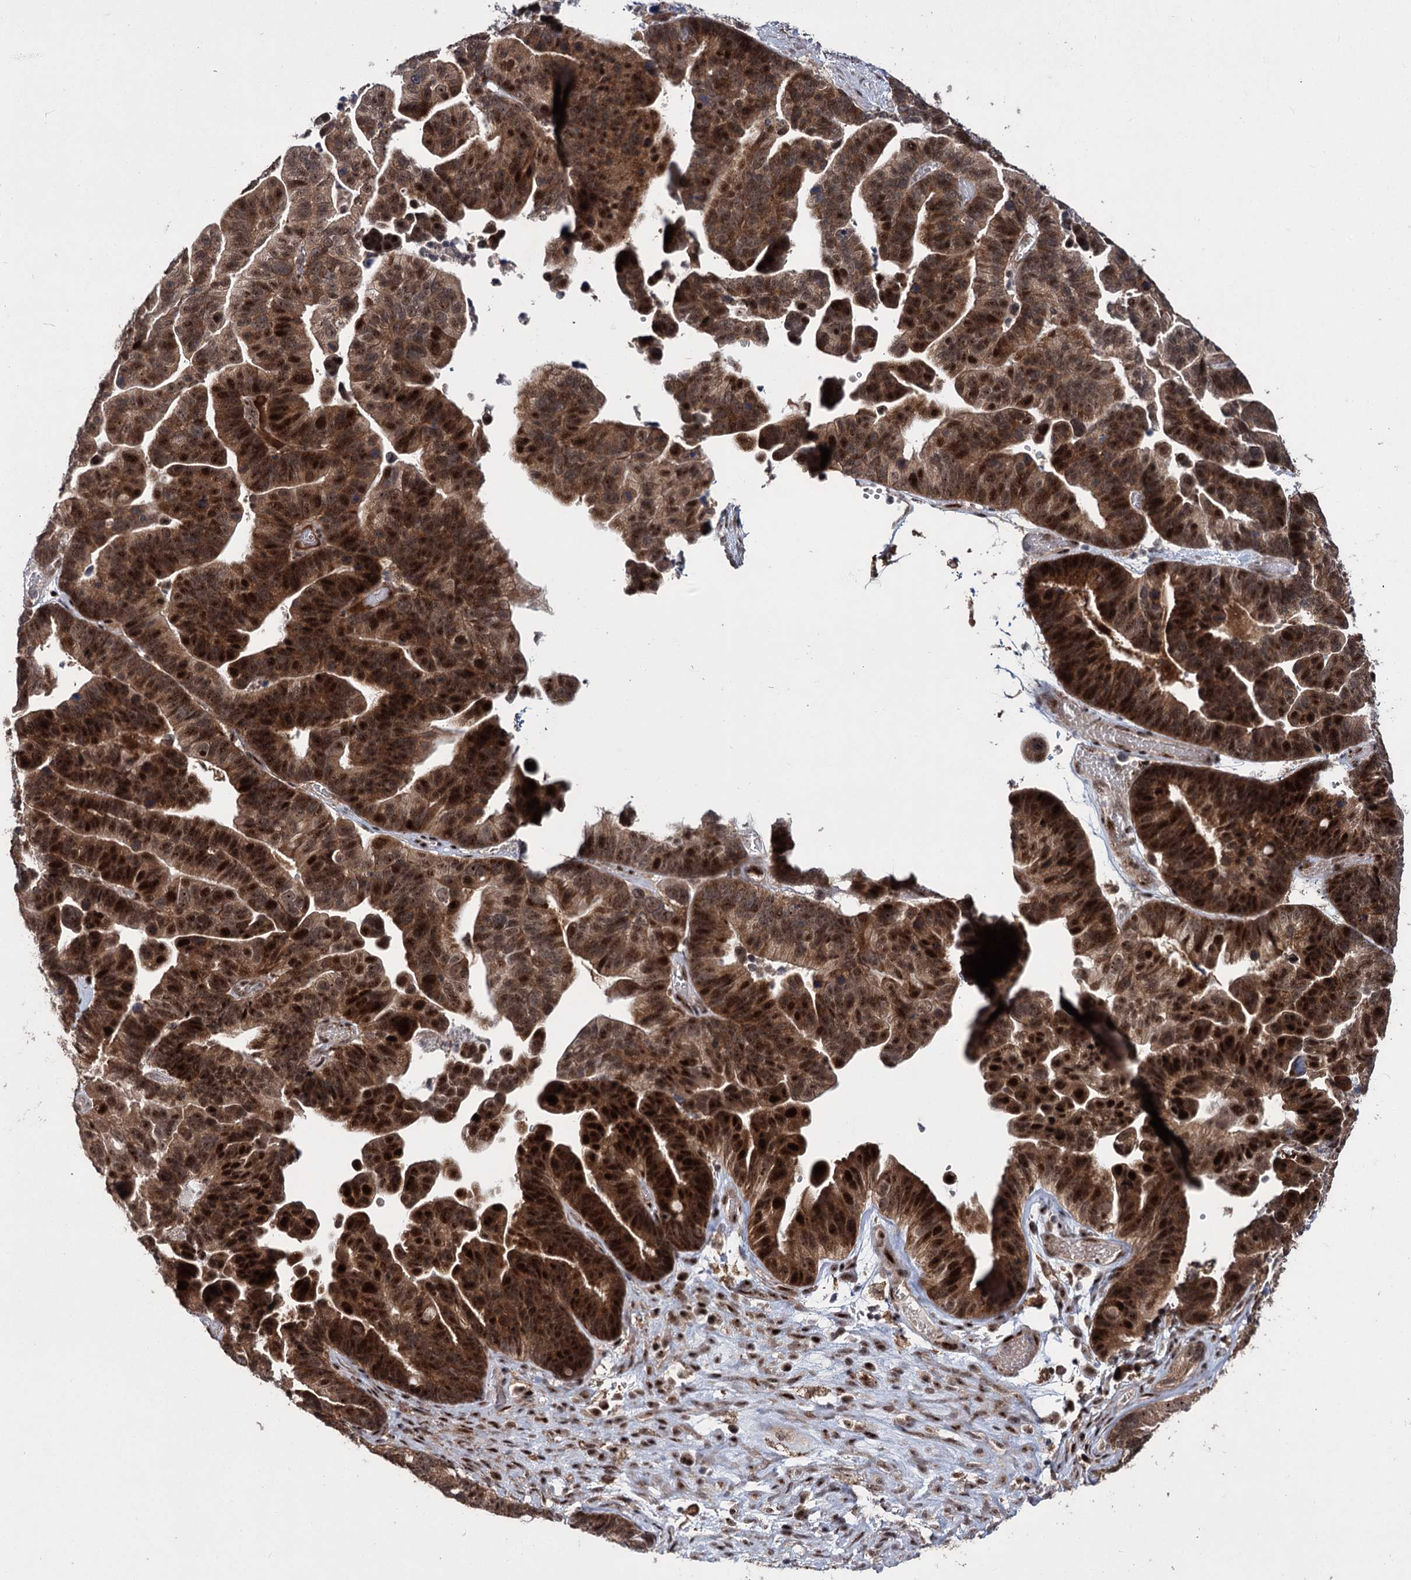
{"staining": {"intensity": "strong", "quantity": ">75%", "location": "cytoplasmic/membranous,nuclear"}, "tissue": "ovarian cancer", "cell_type": "Tumor cells", "image_type": "cancer", "snomed": [{"axis": "morphology", "description": "Cystadenocarcinoma, serous, NOS"}, {"axis": "topography", "description": "Ovary"}], "caption": "This micrograph exhibits IHC staining of ovarian serous cystadenocarcinoma, with high strong cytoplasmic/membranous and nuclear expression in approximately >75% of tumor cells.", "gene": "MKNK2", "patient": {"sex": "female", "age": 56}}